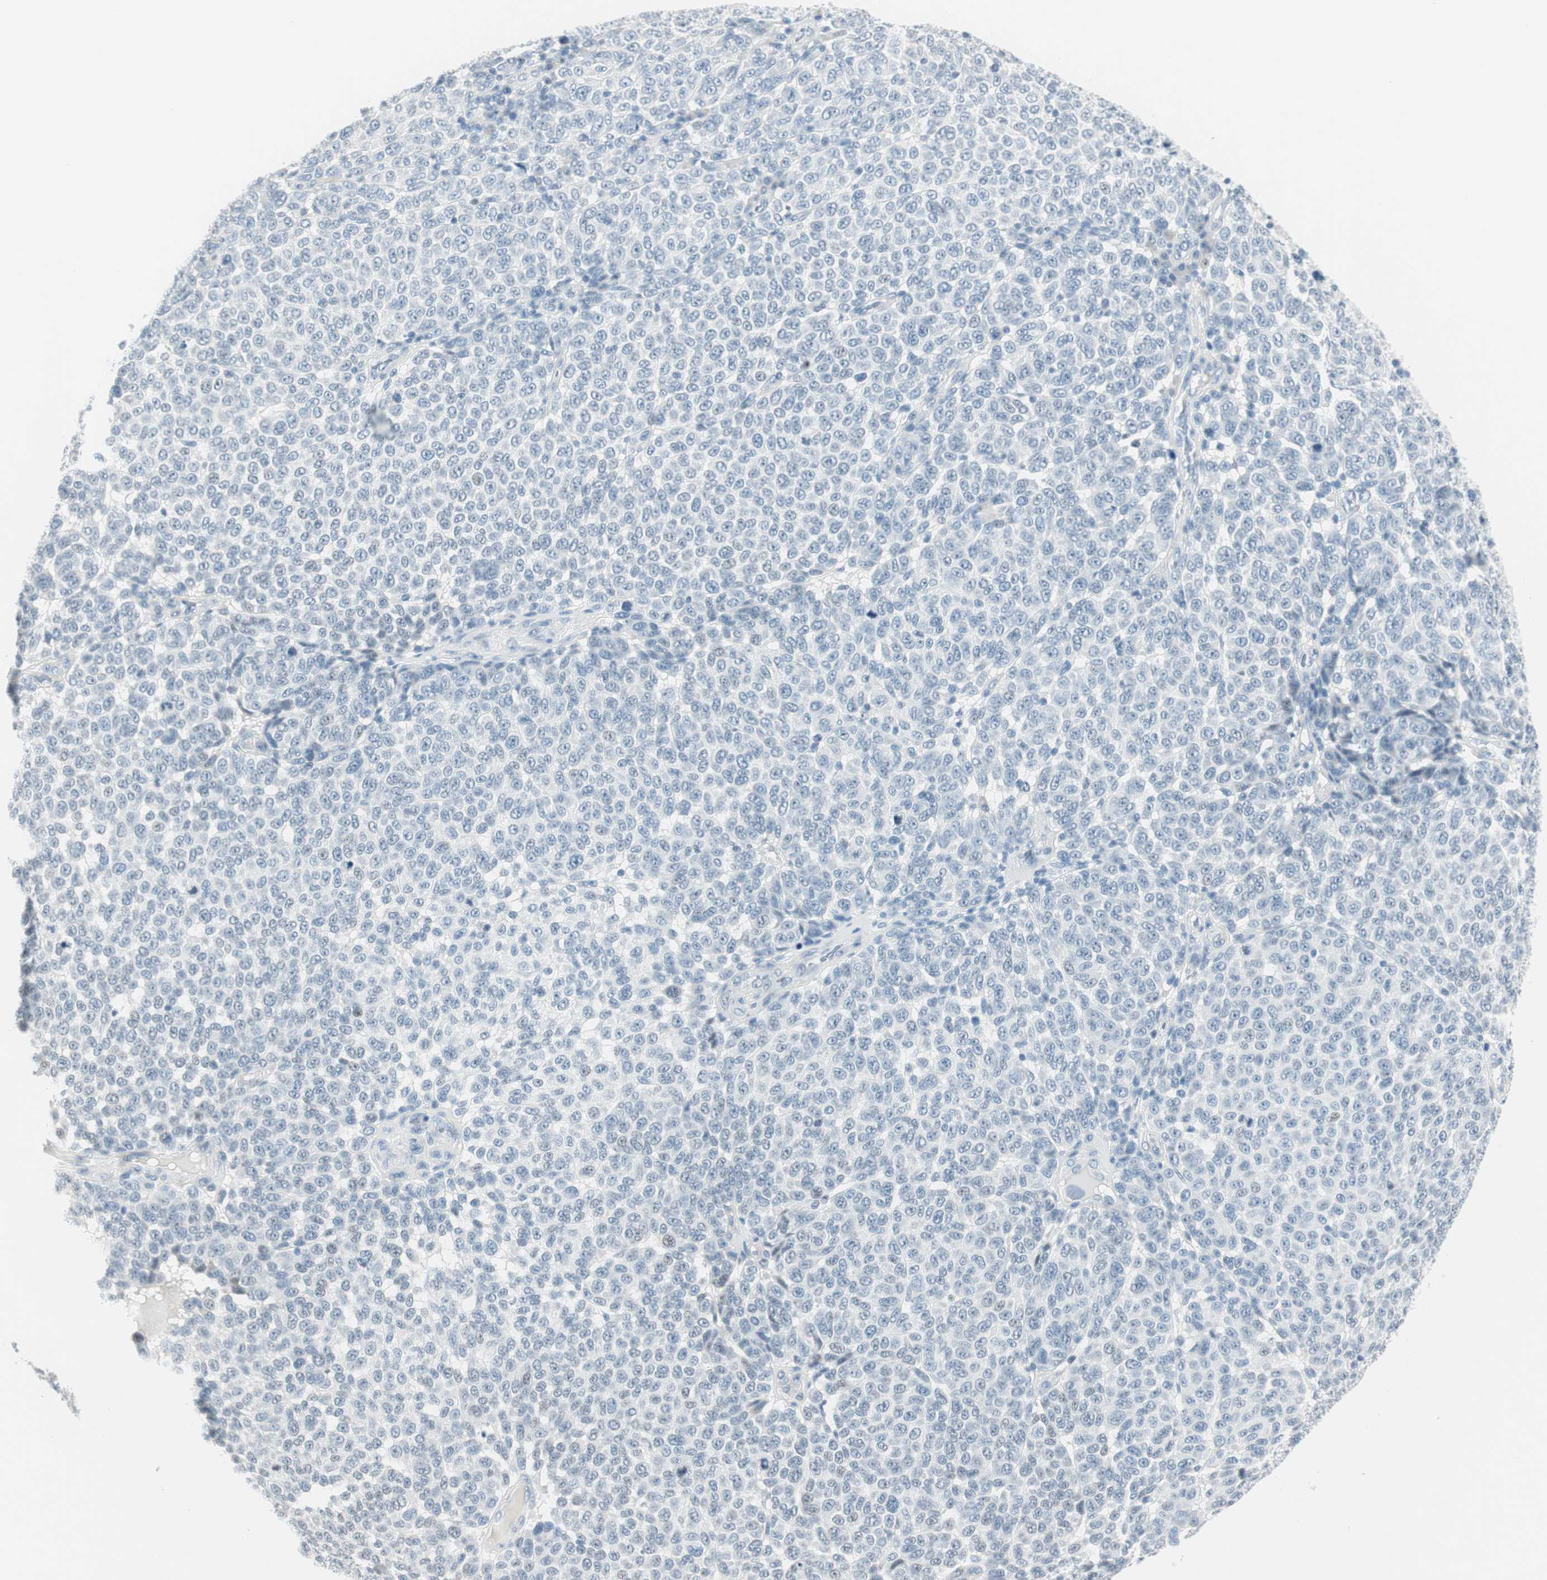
{"staining": {"intensity": "negative", "quantity": "none", "location": "none"}, "tissue": "melanoma", "cell_type": "Tumor cells", "image_type": "cancer", "snomed": [{"axis": "morphology", "description": "Malignant melanoma, NOS"}, {"axis": "topography", "description": "Skin"}], "caption": "This is an immunohistochemistry image of melanoma. There is no expression in tumor cells.", "gene": "HOXB13", "patient": {"sex": "male", "age": 59}}